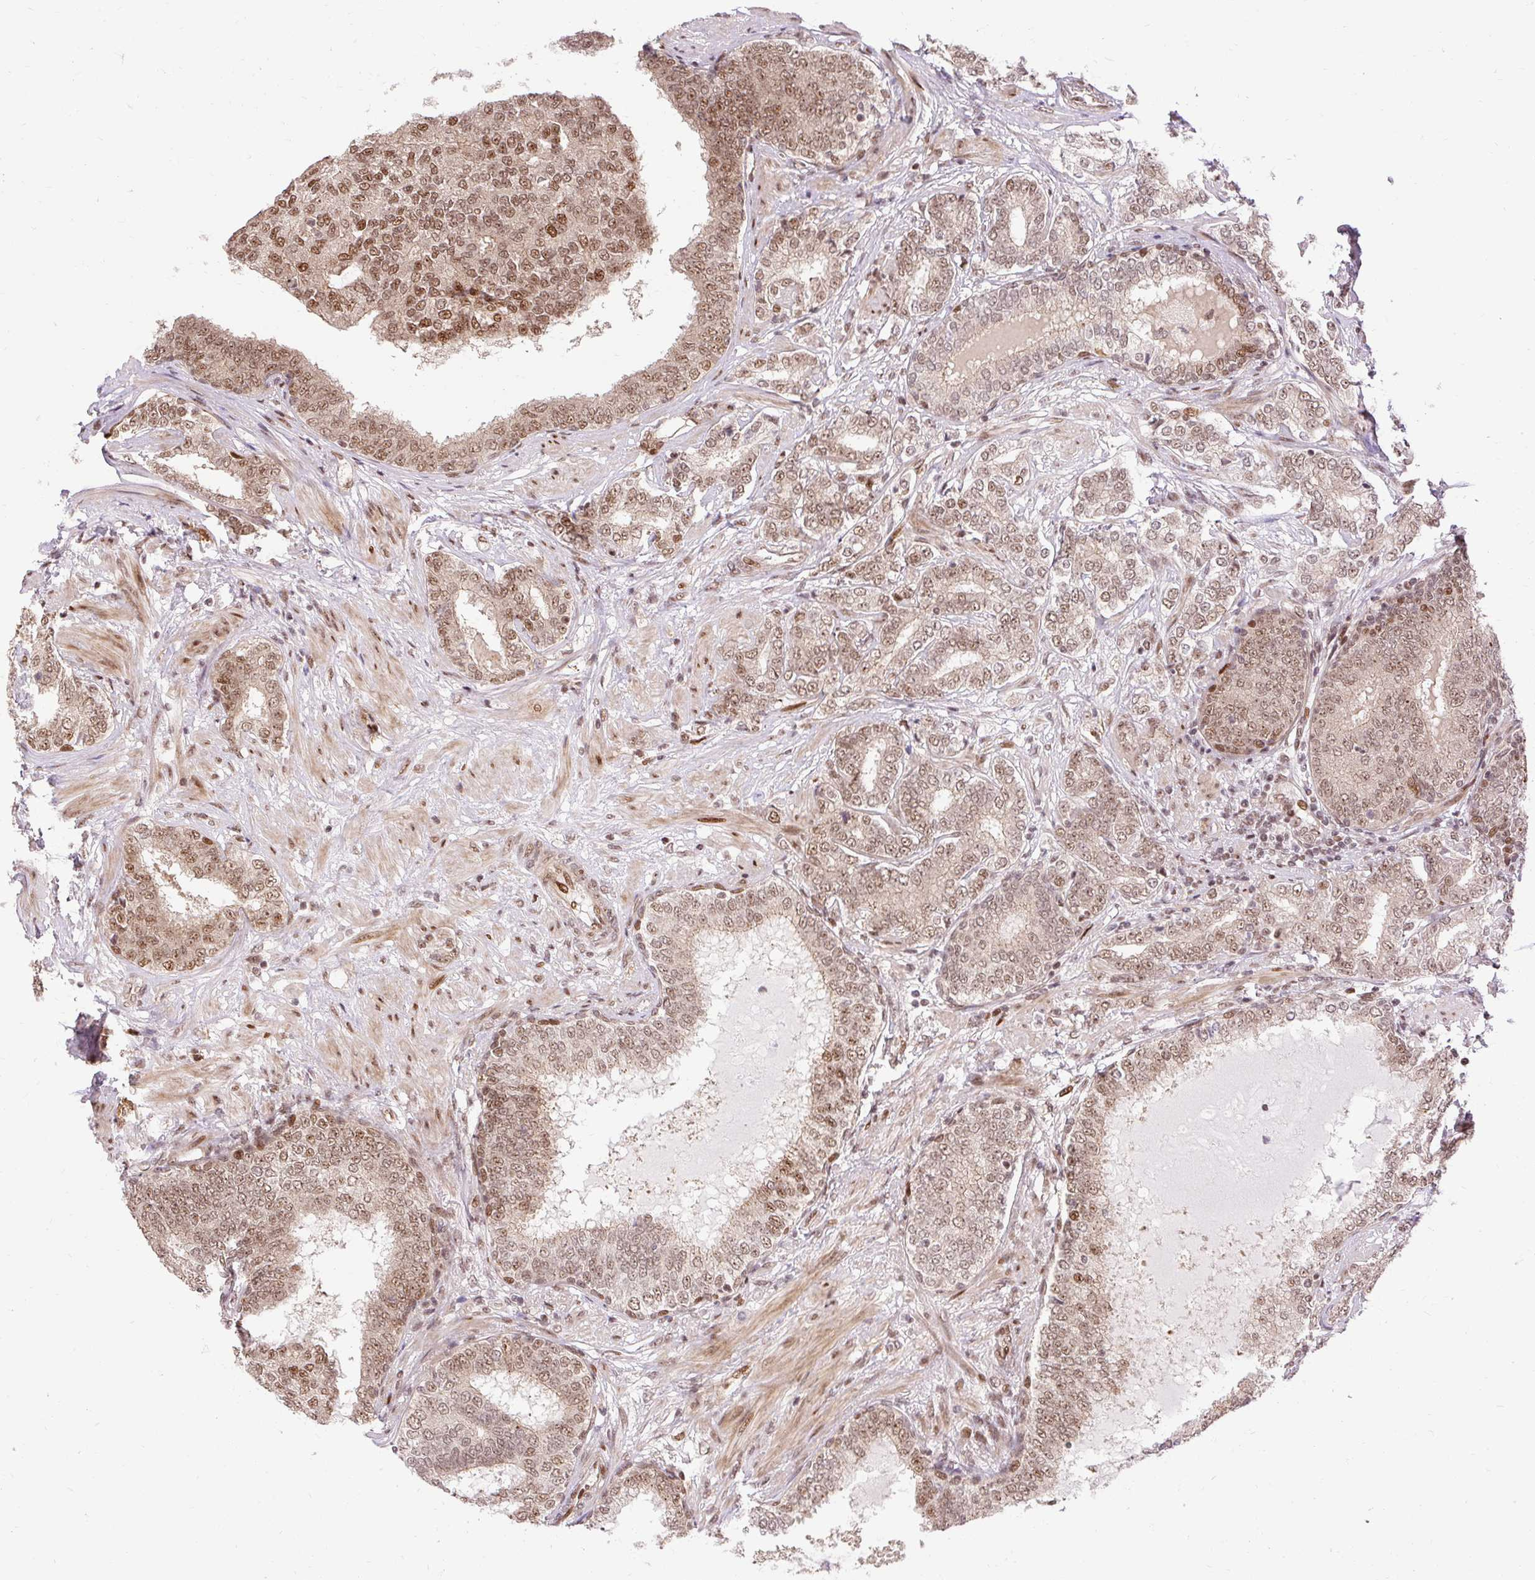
{"staining": {"intensity": "moderate", "quantity": ">75%", "location": "nuclear"}, "tissue": "prostate cancer", "cell_type": "Tumor cells", "image_type": "cancer", "snomed": [{"axis": "morphology", "description": "Adenocarcinoma, High grade"}, {"axis": "topography", "description": "Prostate"}], "caption": "There is medium levels of moderate nuclear positivity in tumor cells of prostate cancer (high-grade adenocarcinoma), as demonstrated by immunohistochemical staining (brown color).", "gene": "MECOM", "patient": {"sex": "male", "age": 72}}